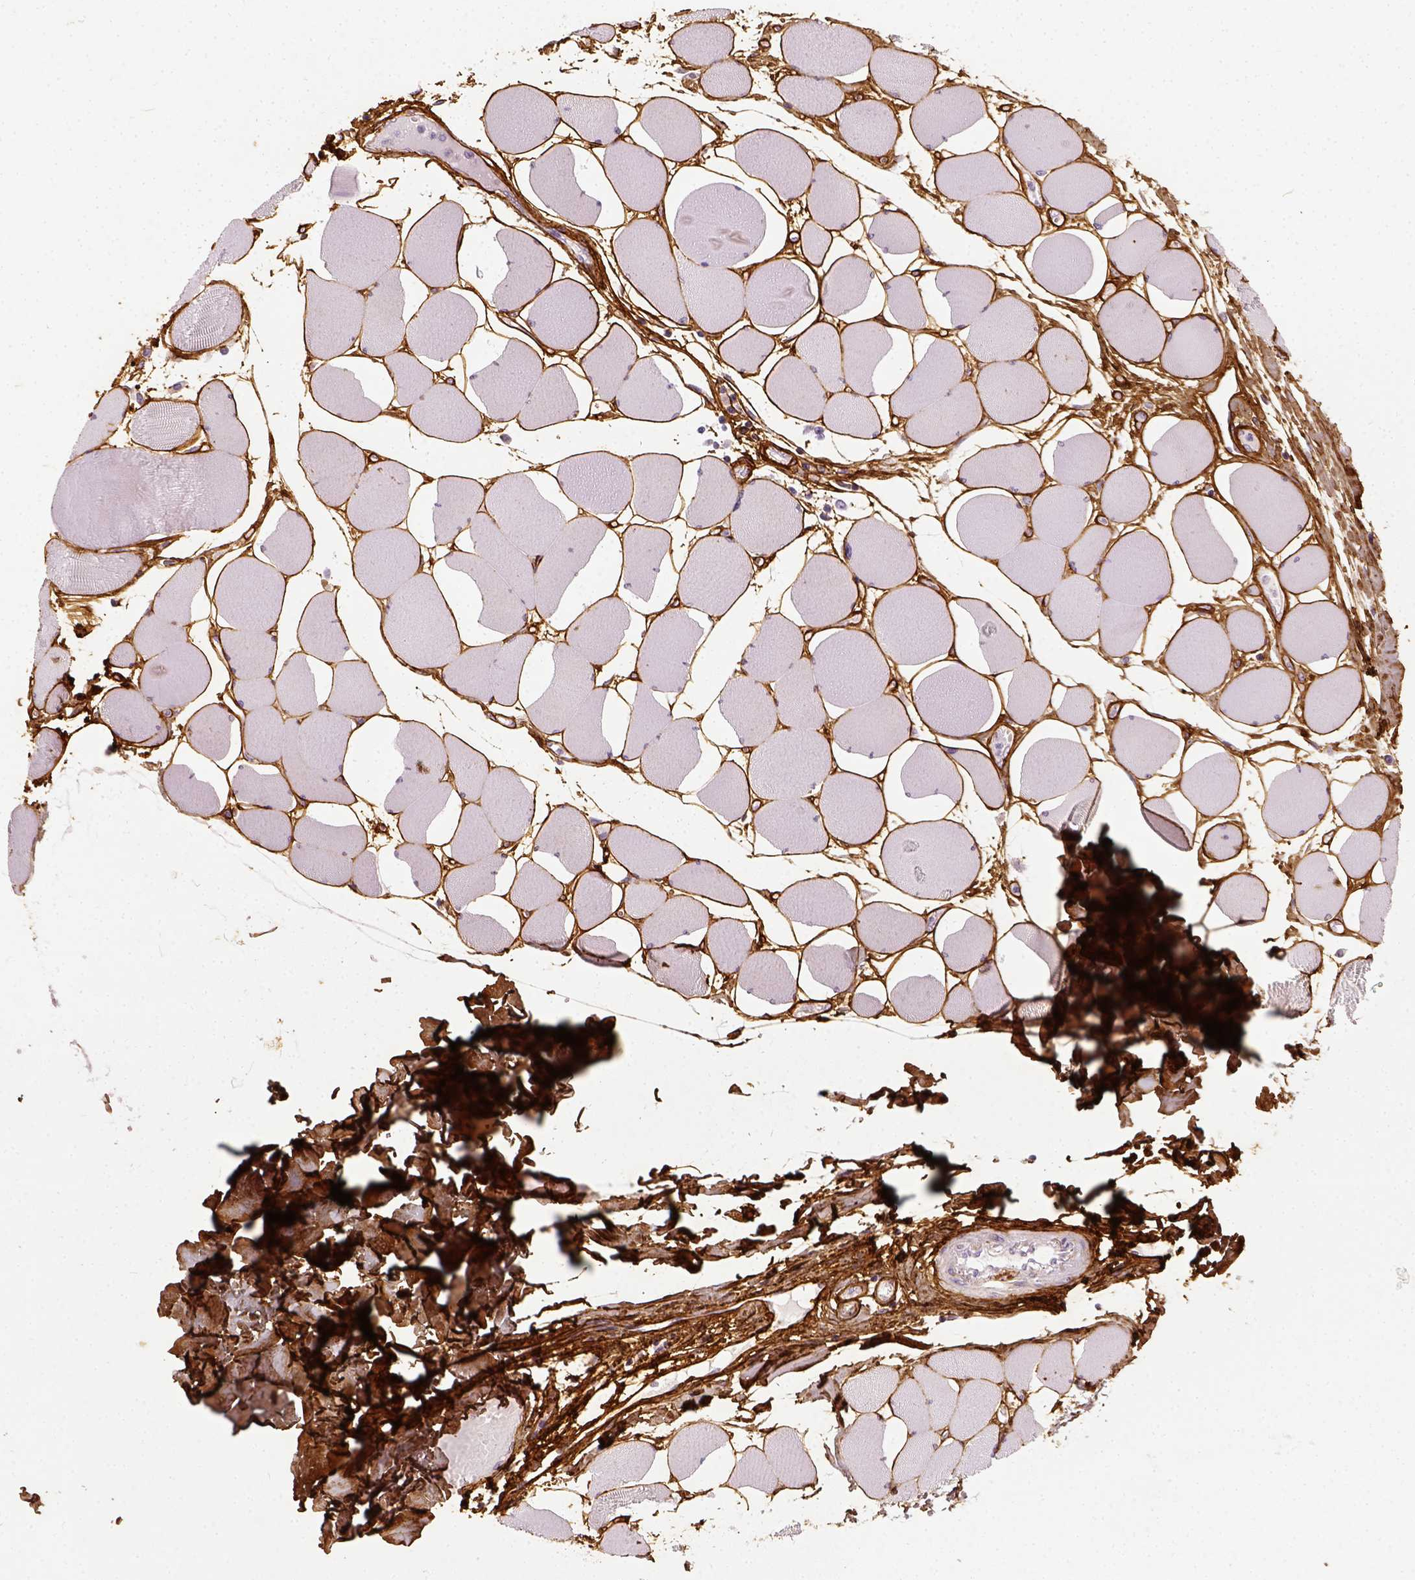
{"staining": {"intensity": "negative", "quantity": "none", "location": "none"}, "tissue": "skeletal muscle", "cell_type": "Myocytes", "image_type": "normal", "snomed": [{"axis": "morphology", "description": "Normal tissue, NOS"}, {"axis": "topography", "description": "Skeletal muscle"}], "caption": "Myocytes show no significant protein positivity in unremarkable skeletal muscle. (DAB immunohistochemistry visualized using brightfield microscopy, high magnification).", "gene": "COL6A2", "patient": {"sex": "female", "age": 75}}